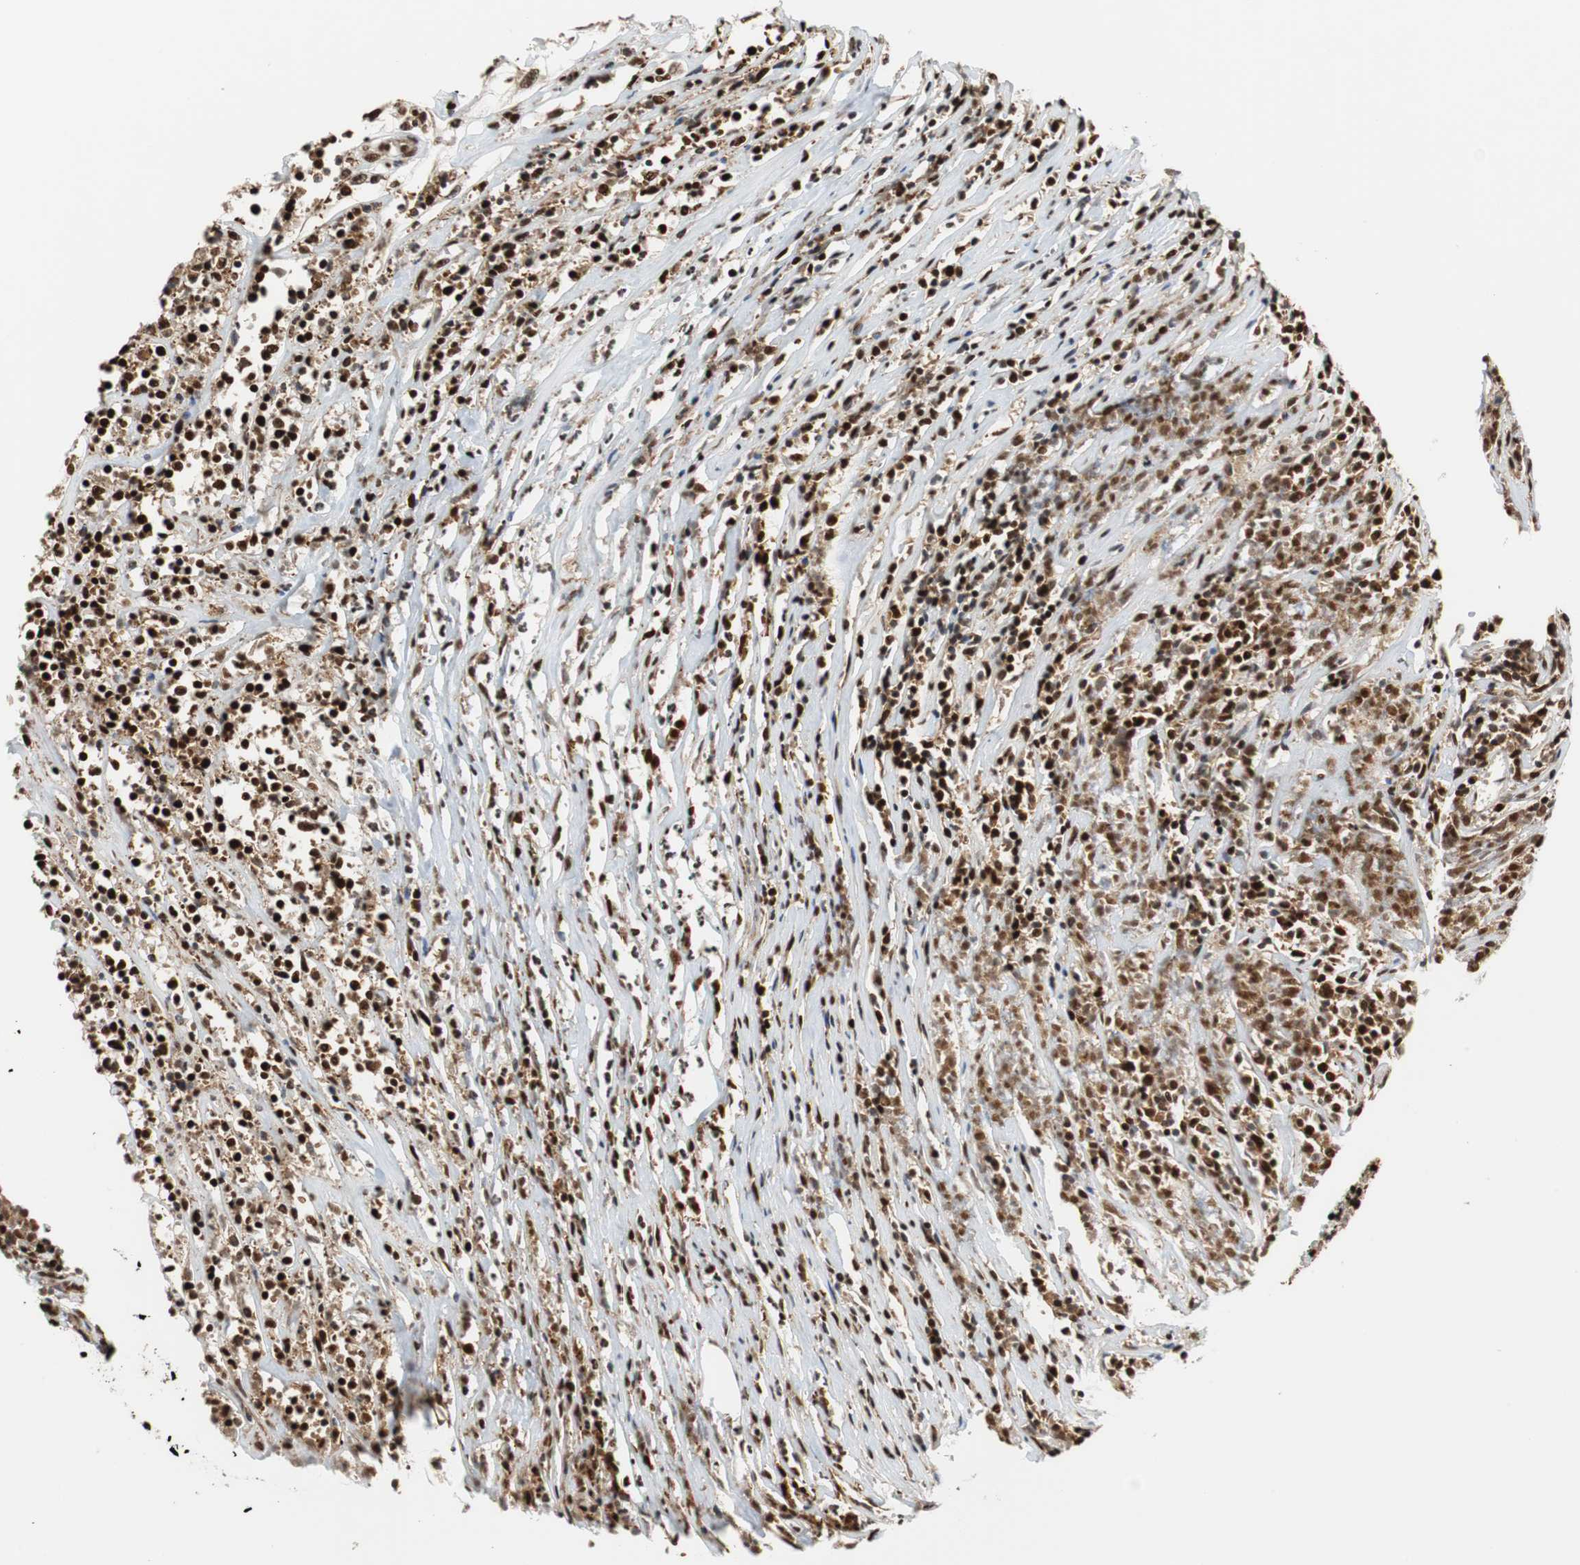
{"staining": {"intensity": "strong", "quantity": ">75%", "location": "nuclear"}, "tissue": "lymphoma", "cell_type": "Tumor cells", "image_type": "cancer", "snomed": [{"axis": "morphology", "description": "Malignant lymphoma, non-Hodgkin's type, High grade"}, {"axis": "topography", "description": "Lymph node"}], "caption": "A micrograph of human lymphoma stained for a protein reveals strong nuclear brown staining in tumor cells.", "gene": "HDAC1", "patient": {"sex": "female", "age": 73}}